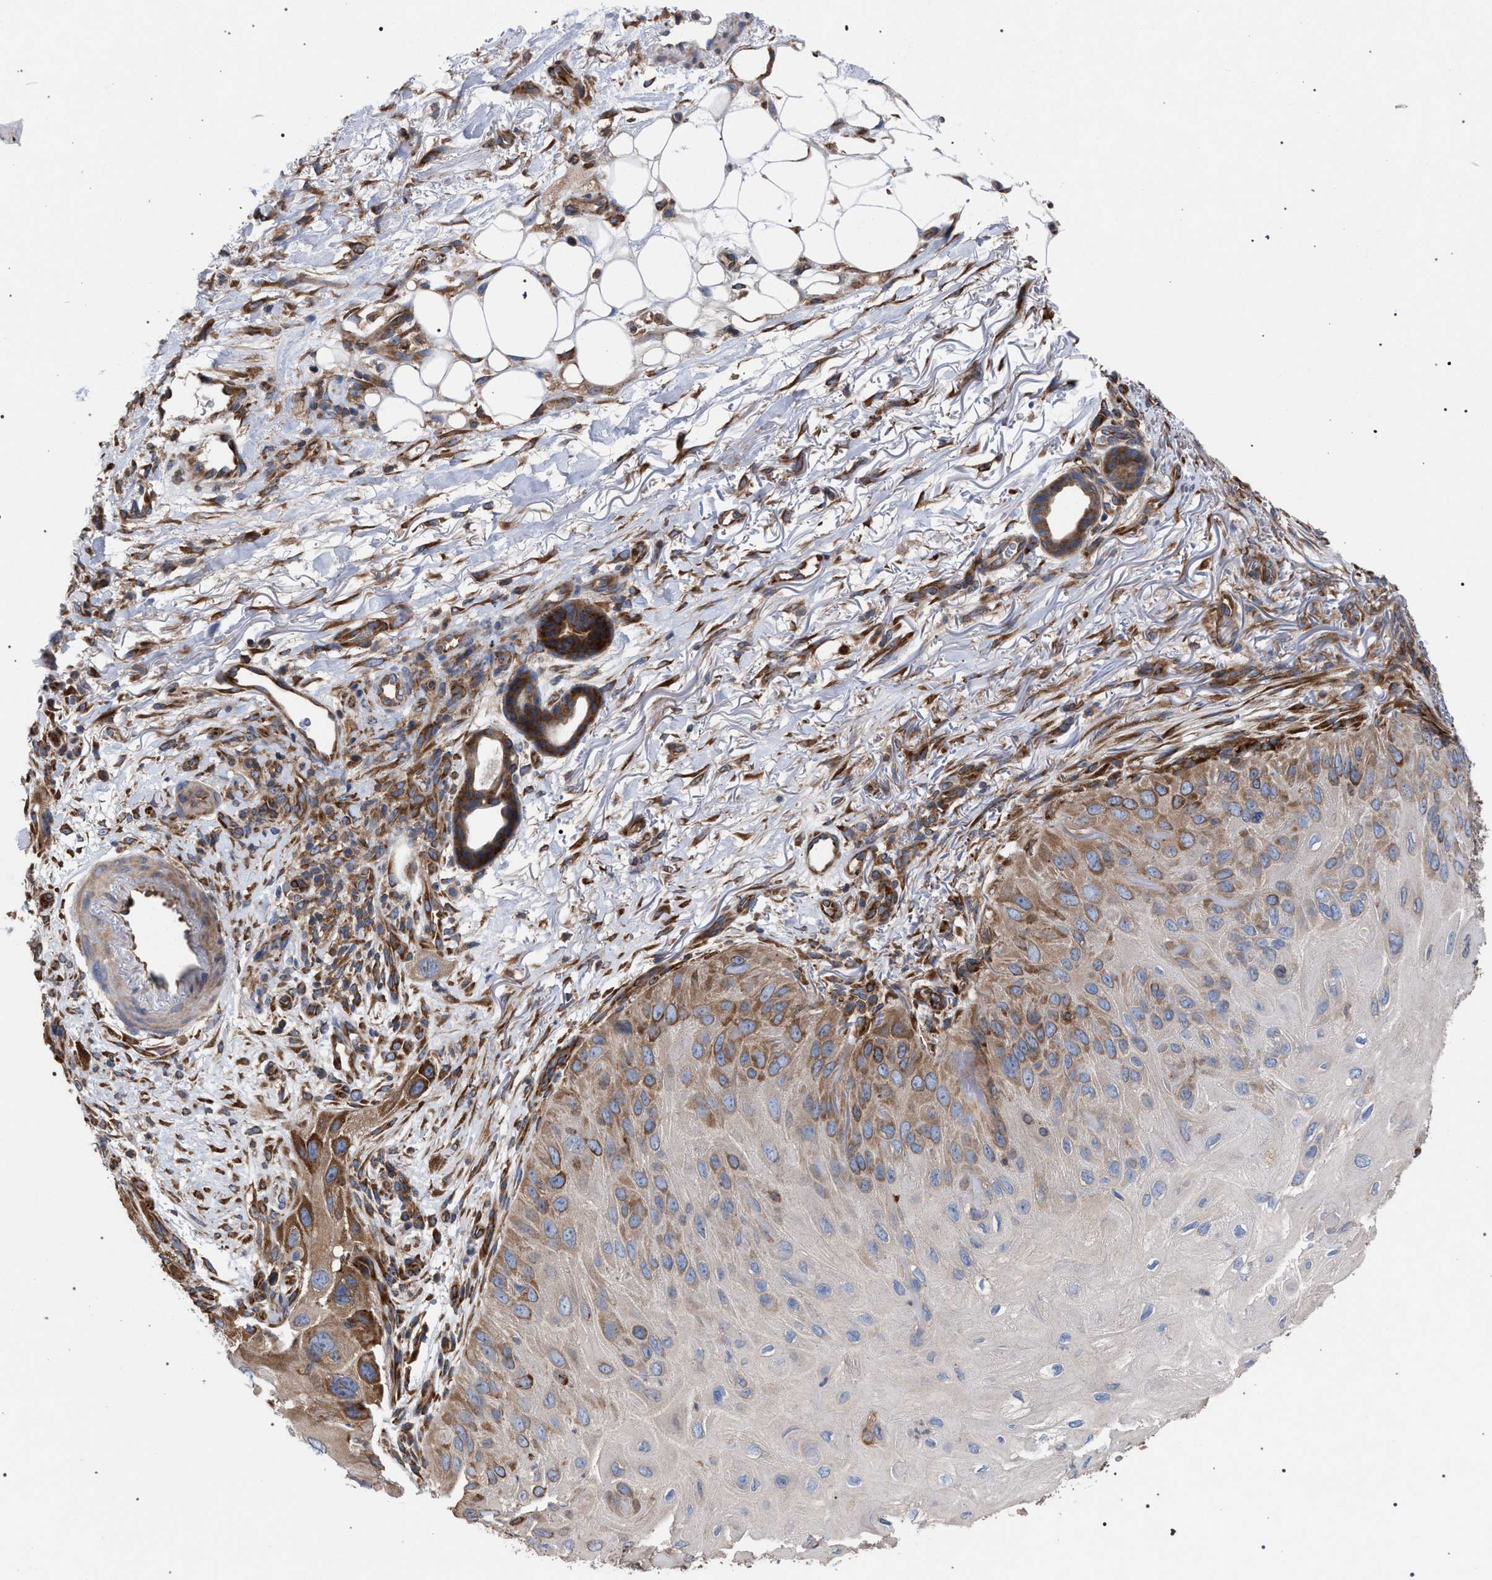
{"staining": {"intensity": "strong", "quantity": "25%-75%", "location": "cytoplasmic/membranous"}, "tissue": "skin cancer", "cell_type": "Tumor cells", "image_type": "cancer", "snomed": [{"axis": "morphology", "description": "Squamous cell carcinoma, NOS"}, {"axis": "topography", "description": "Skin"}], "caption": "Immunohistochemical staining of skin cancer (squamous cell carcinoma) shows strong cytoplasmic/membranous protein expression in about 25%-75% of tumor cells.", "gene": "CDR2L", "patient": {"sex": "female", "age": 77}}